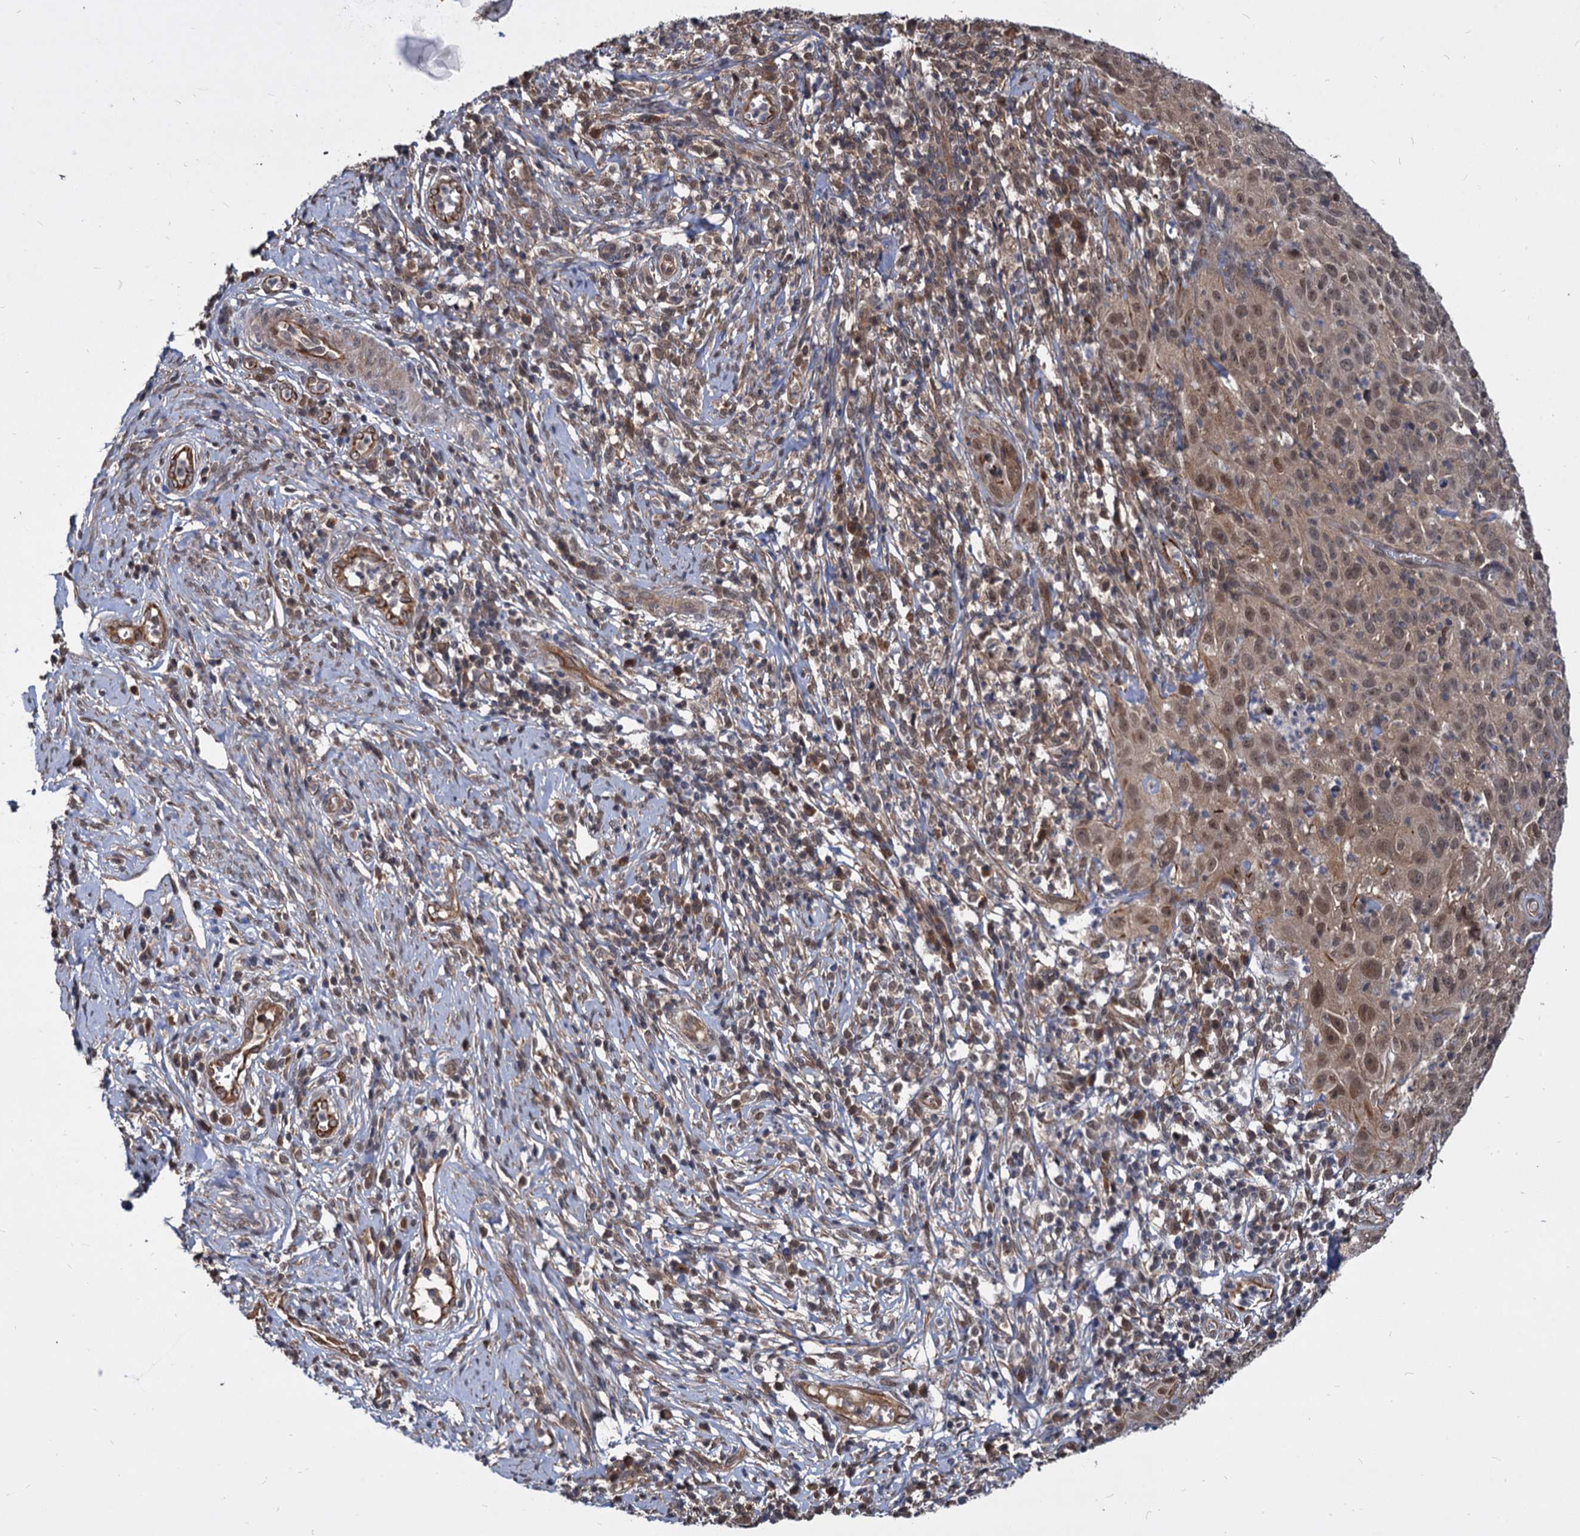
{"staining": {"intensity": "moderate", "quantity": ">75%", "location": "nuclear"}, "tissue": "cervical cancer", "cell_type": "Tumor cells", "image_type": "cancer", "snomed": [{"axis": "morphology", "description": "Squamous cell carcinoma, NOS"}, {"axis": "topography", "description": "Cervix"}], "caption": "This photomicrograph displays immunohistochemistry (IHC) staining of human cervical cancer, with medium moderate nuclear positivity in about >75% of tumor cells.", "gene": "PSMD4", "patient": {"sex": "female", "age": 31}}